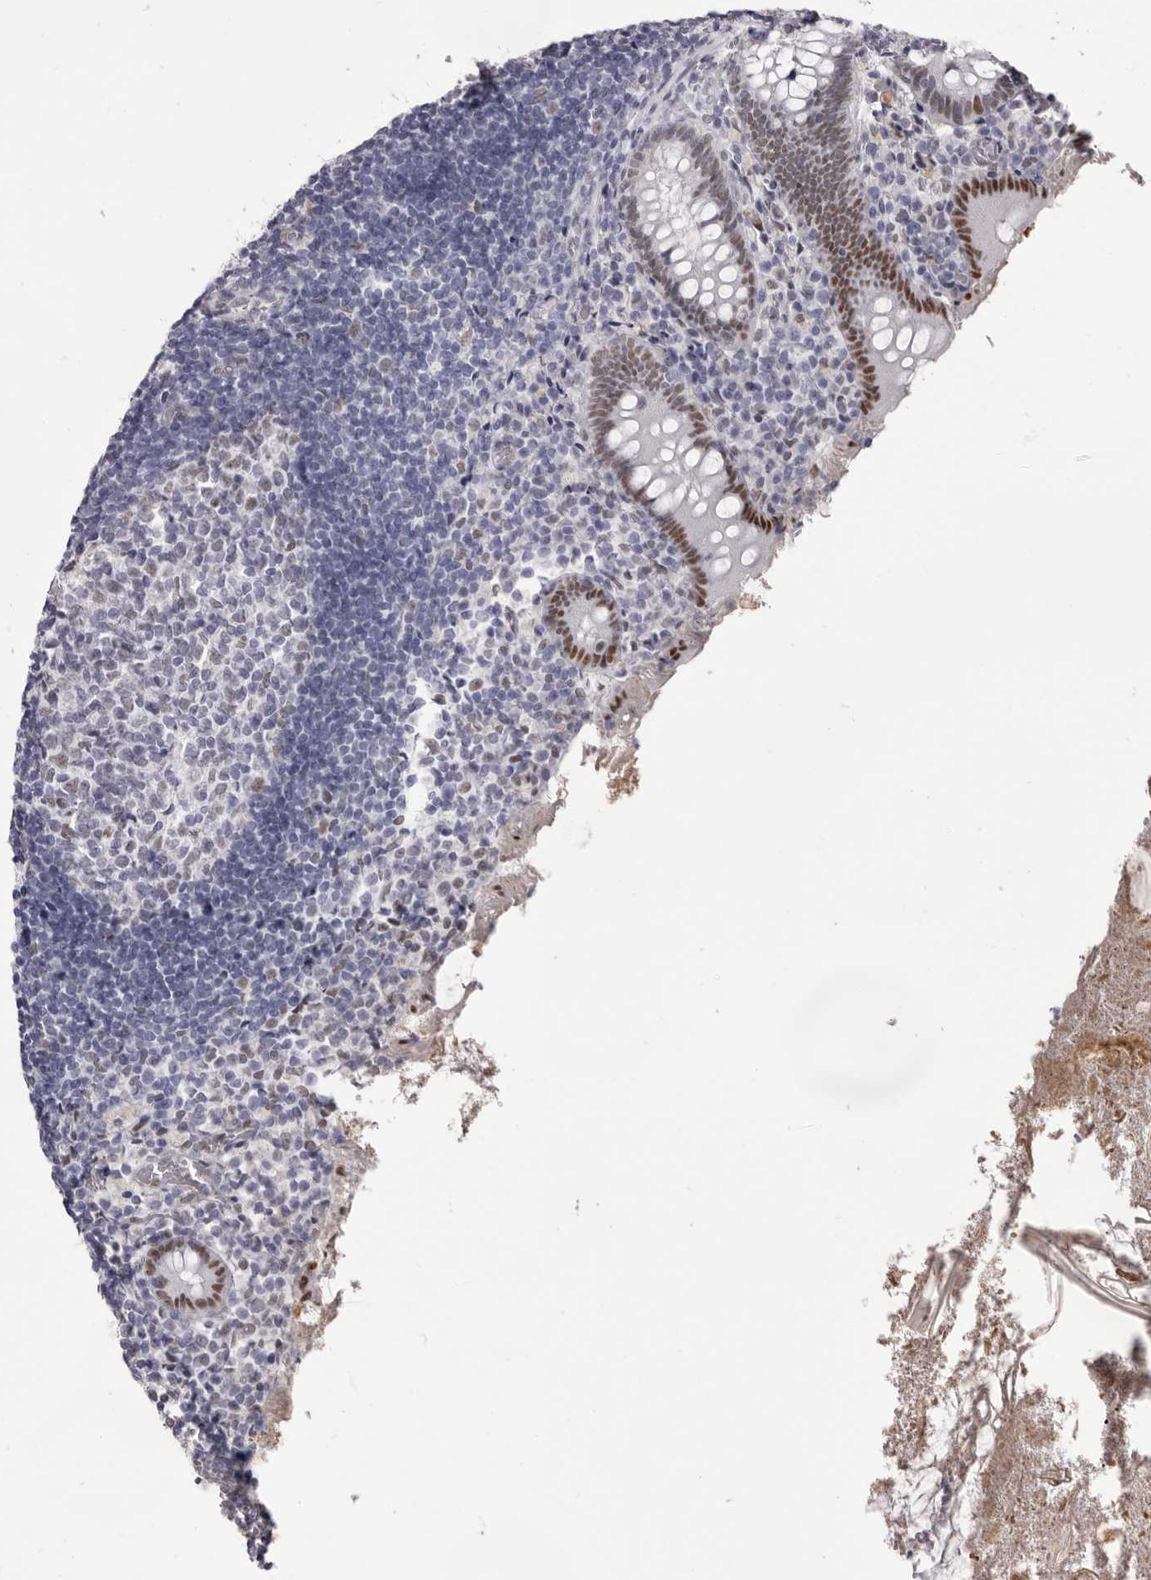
{"staining": {"intensity": "strong", "quantity": "25%-75%", "location": "nuclear"}, "tissue": "appendix", "cell_type": "Glandular cells", "image_type": "normal", "snomed": [{"axis": "morphology", "description": "Normal tissue, NOS"}, {"axis": "topography", "description": "Appendix"}], "caption": "Immunohistochemical staining of benign human appendix demonstrates high levels of strong nuclear staining in about 25%-75% of glandular cells. The protein of interest is stained brown, and the nuclei are stained in blue (DAB IHC with brightfield microscopy, high magnification).", "gene": "ZNF326", "patient": {"sex": "female", "age": 17}}